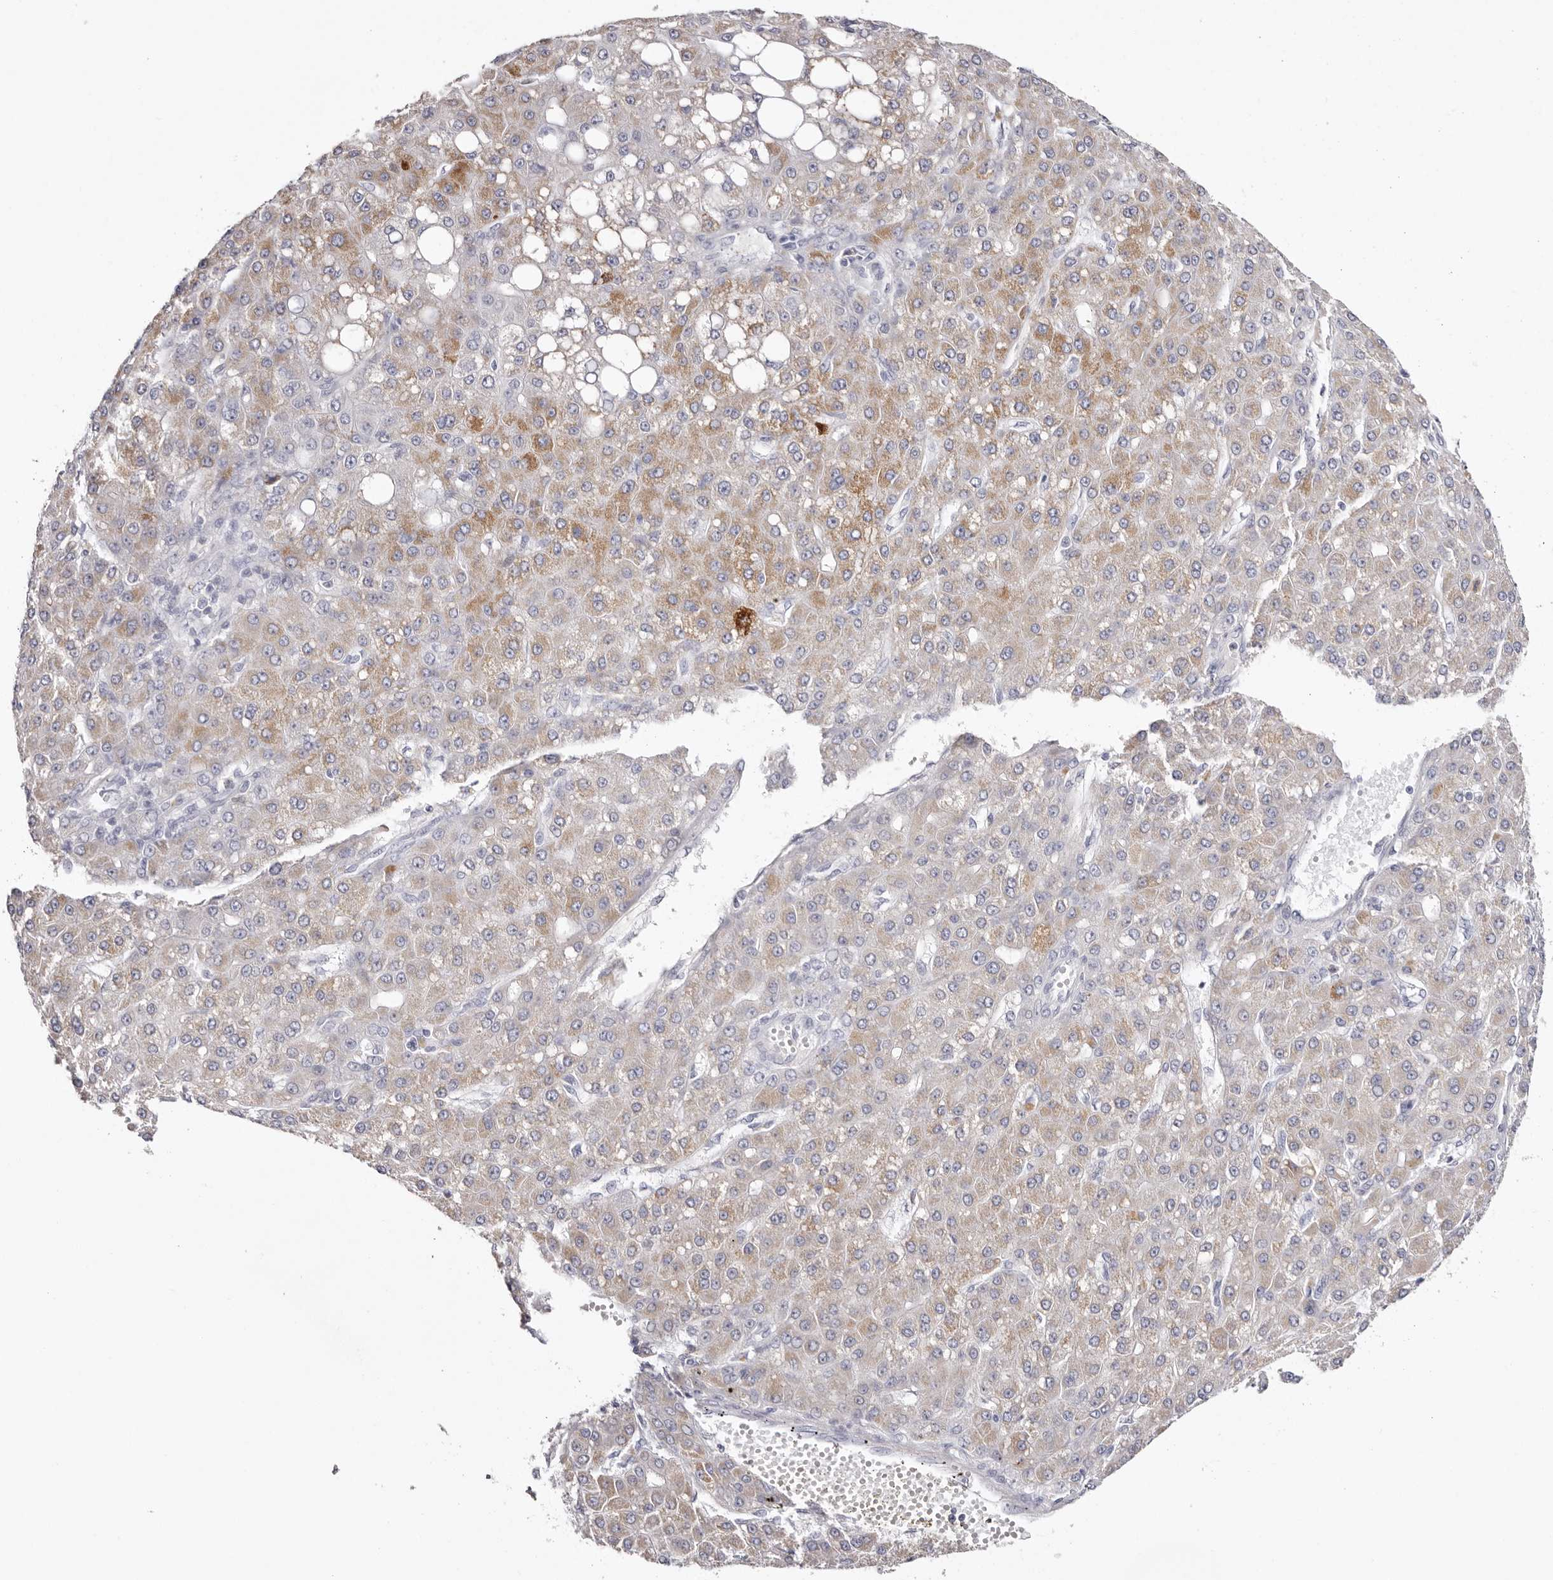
{"staining": {"intensity": "moderate", "quantity": "<25%", "location": "cytoplasmic/membranous"}, "tissue": "liver cancer", "cell_type": "Tumor cells", "image_type": "cancer", "snomed": [{"axis": "morphology", "description": "Carcinoma, Hepatocellular, NOS"}, {"axis": "topography", "description": "Liver"}], "caption": "A brown stain shows moderate cytoplasmic/membranous expression of a protein in human hepatocellular carcinoma (liver) tumor cells.", "gene": "LMLN", "patient": {"sex": "male", "age": 67}}